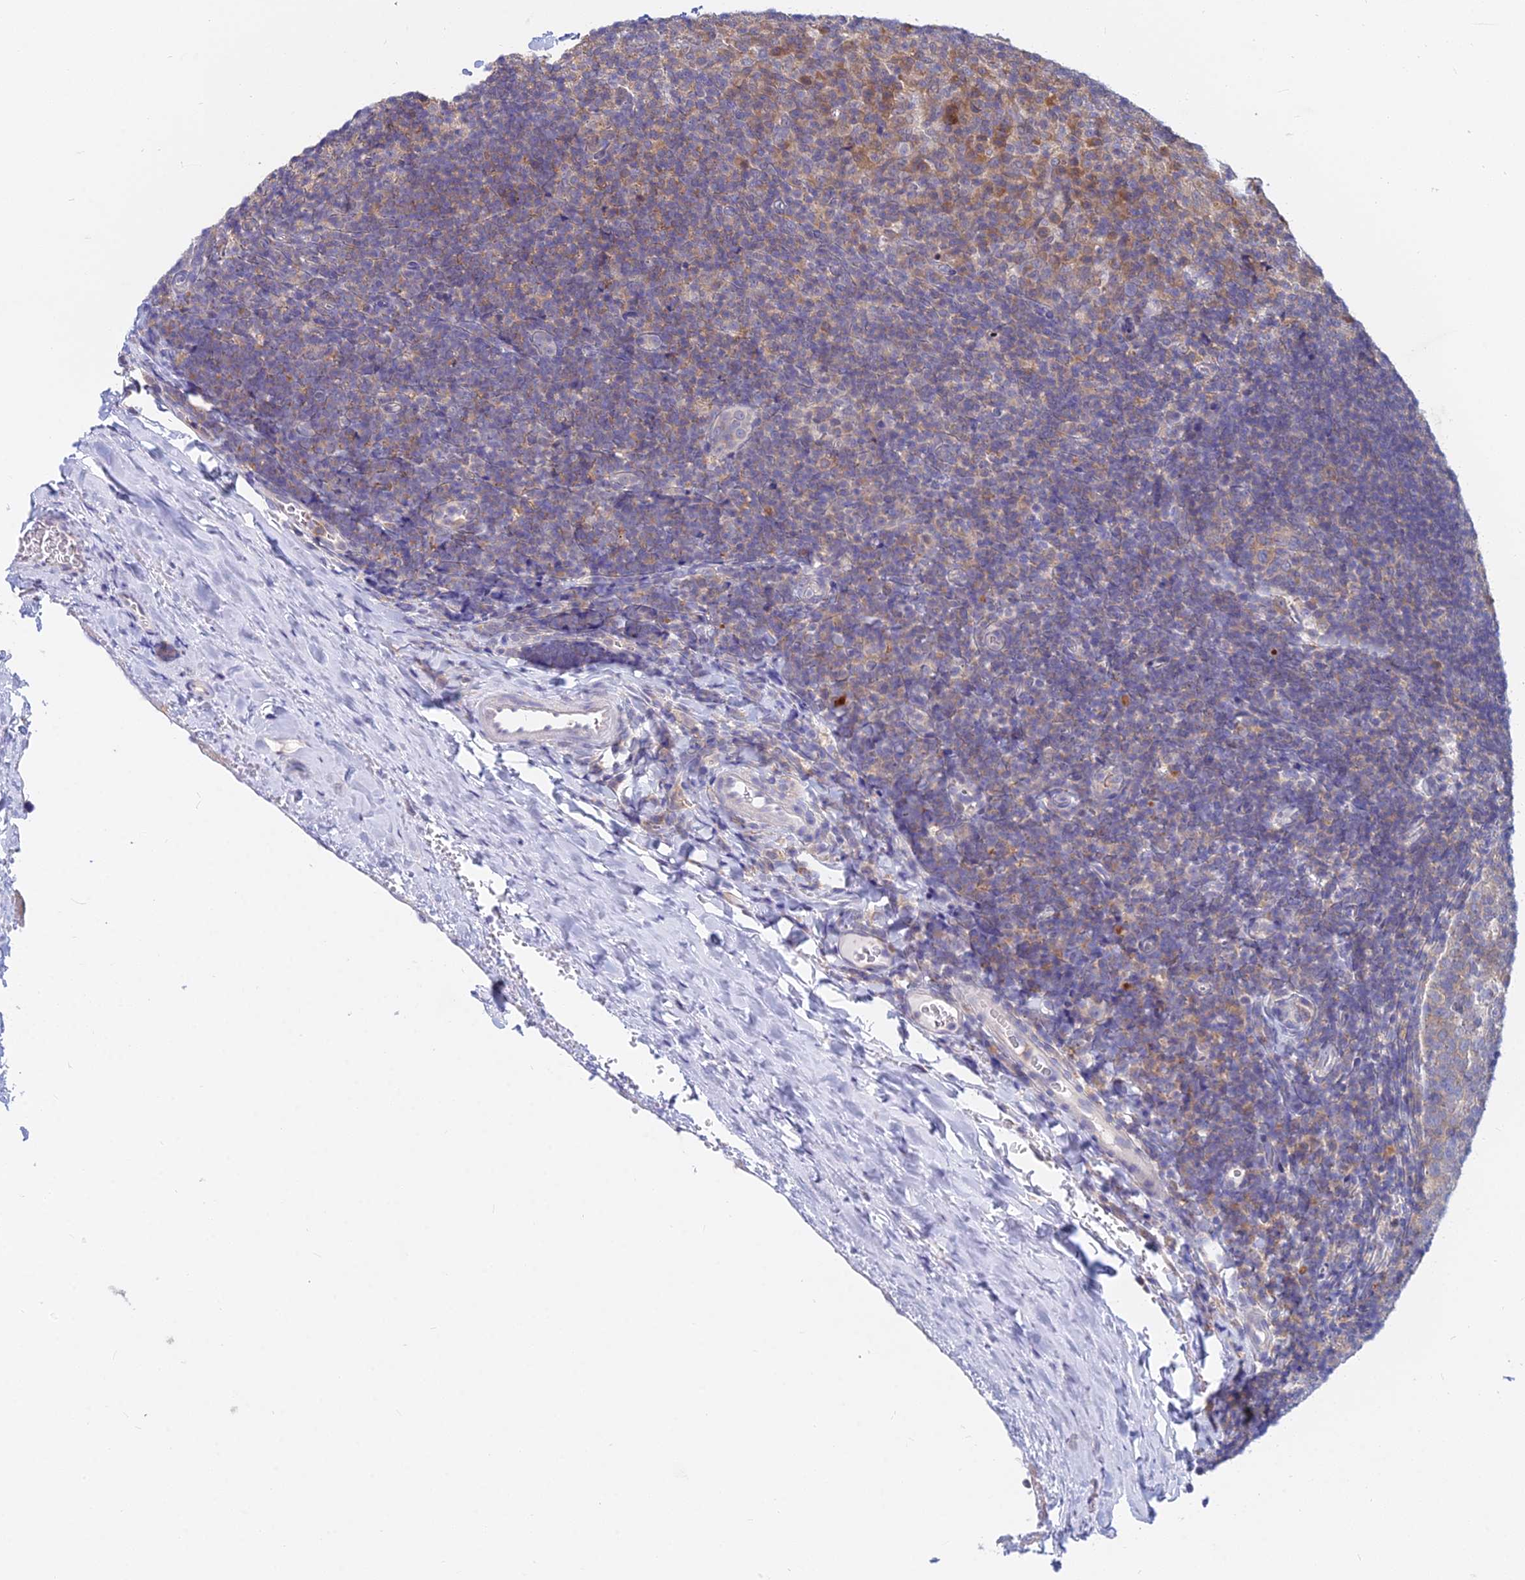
{"staining": {"intensity": "weak", "quantity": "<25%", "location": "cytoplasmic/membranous"}, "tissue": "tonsil", "cell_type": "Germinal center cells", "image_type": "normal", "snomed": [{"axis": "morphology", "description": "Normal tissue, NOS"}, {"axis": "topography", "description": "Tonsil"}], "caption": "DAB (3,3'-diaminobenzidine) immunohistochemical staining of benign human tonsil shows no significant staining in germinal center cells.", "gene": "B3GALT4", "patient": {"sex": "male", "age": 17}}